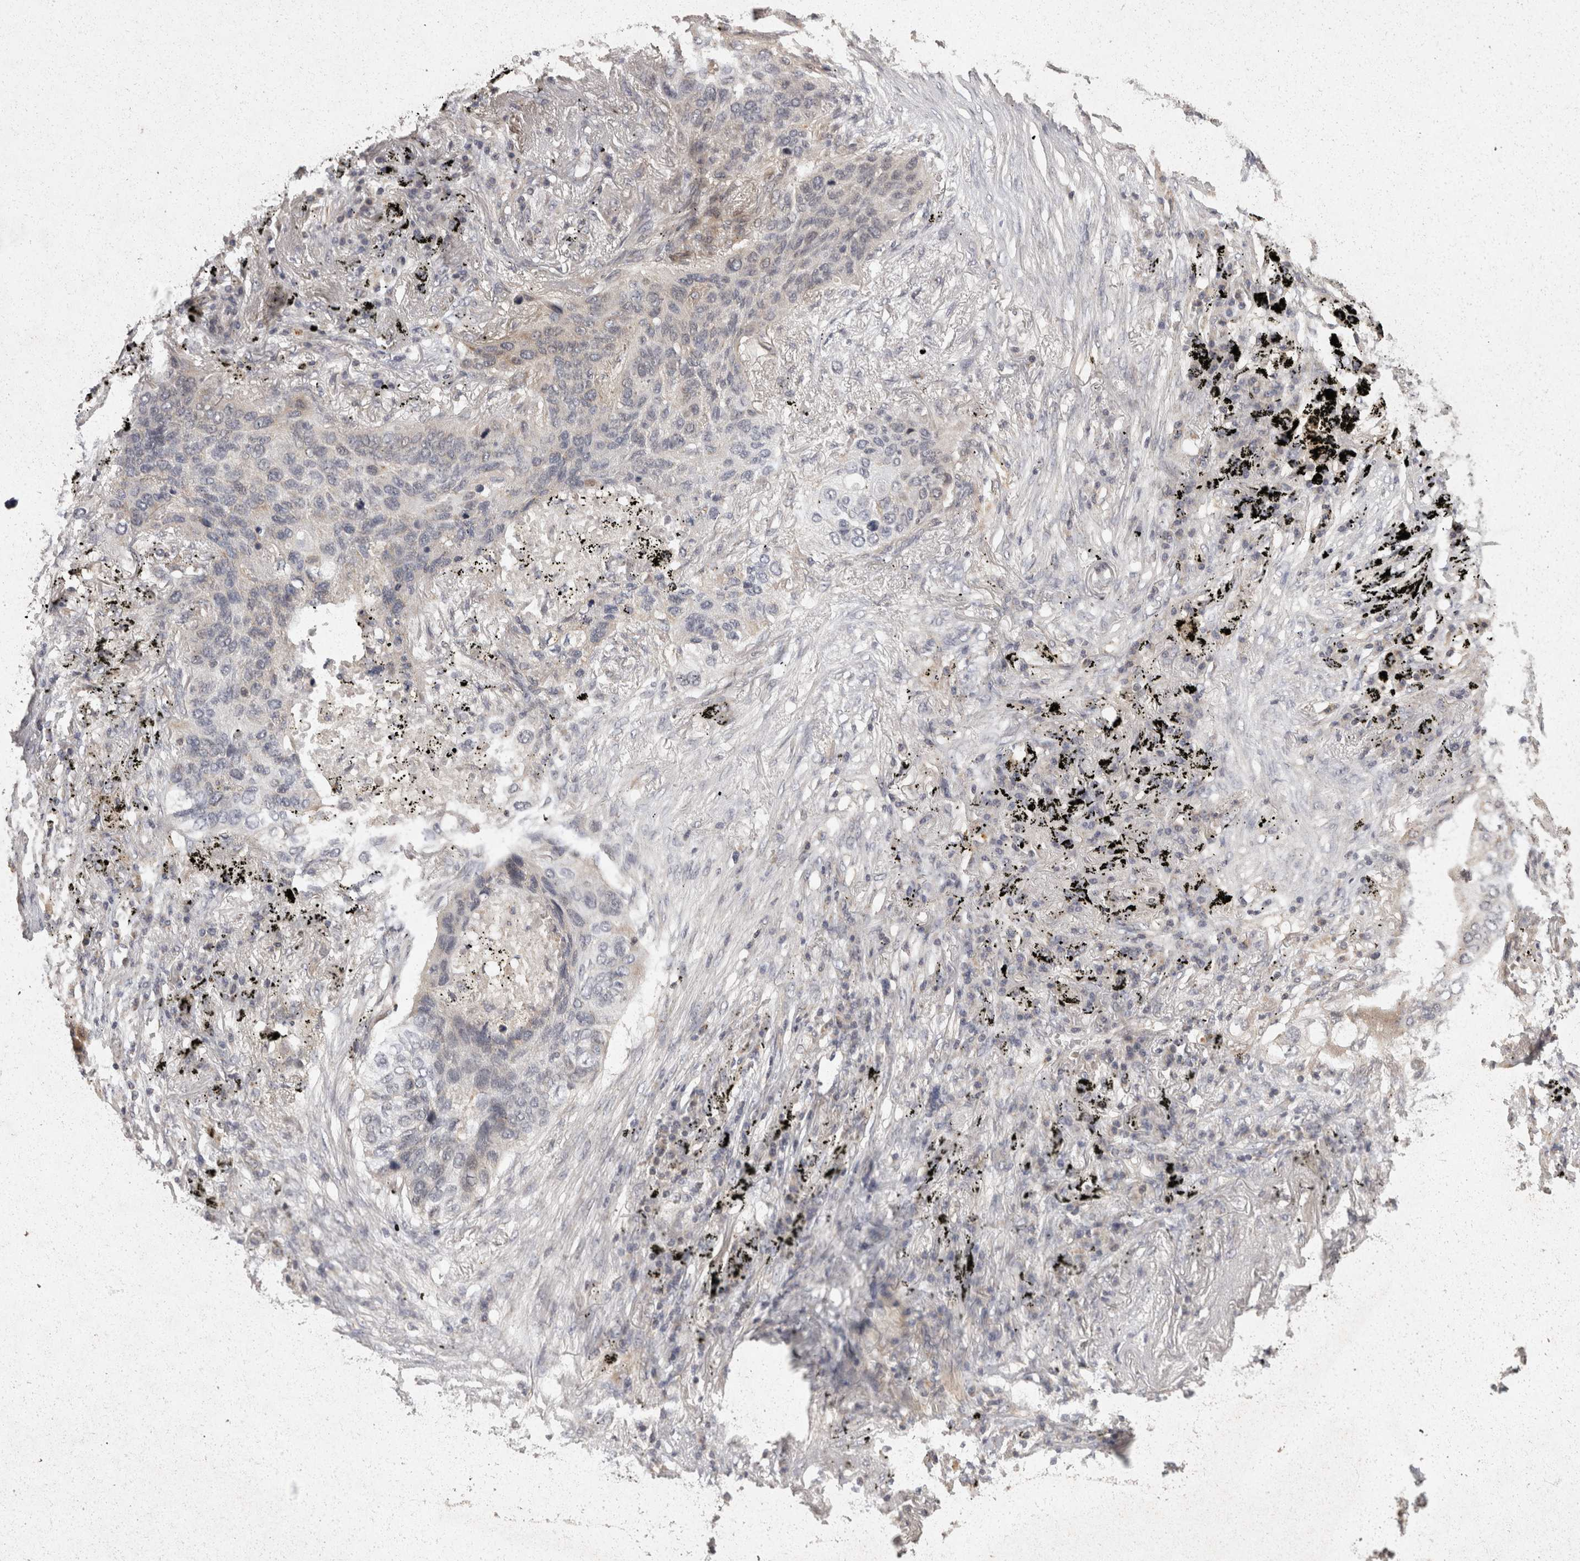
{"staining": {"intensity": "negative", "quantity": "none", "location": "none"}, "tissue": "lung cancer", "cell_type": "Tumor cells", "image_type": "cancer", "snomed": [{"axis": "morphology", "description": "Squamous cell carcinoma, NOS"}, {"axis": "topography", "description": "Lung"}], "caption": "An immunohistochemistry photomicrograph of lung squamous cell carcinoma is shown. There is no staining in tumor cells of lung squamous cell carcinoma.", "gene": "ACAT2", "patient": {"sex": "female", "age": 63}}